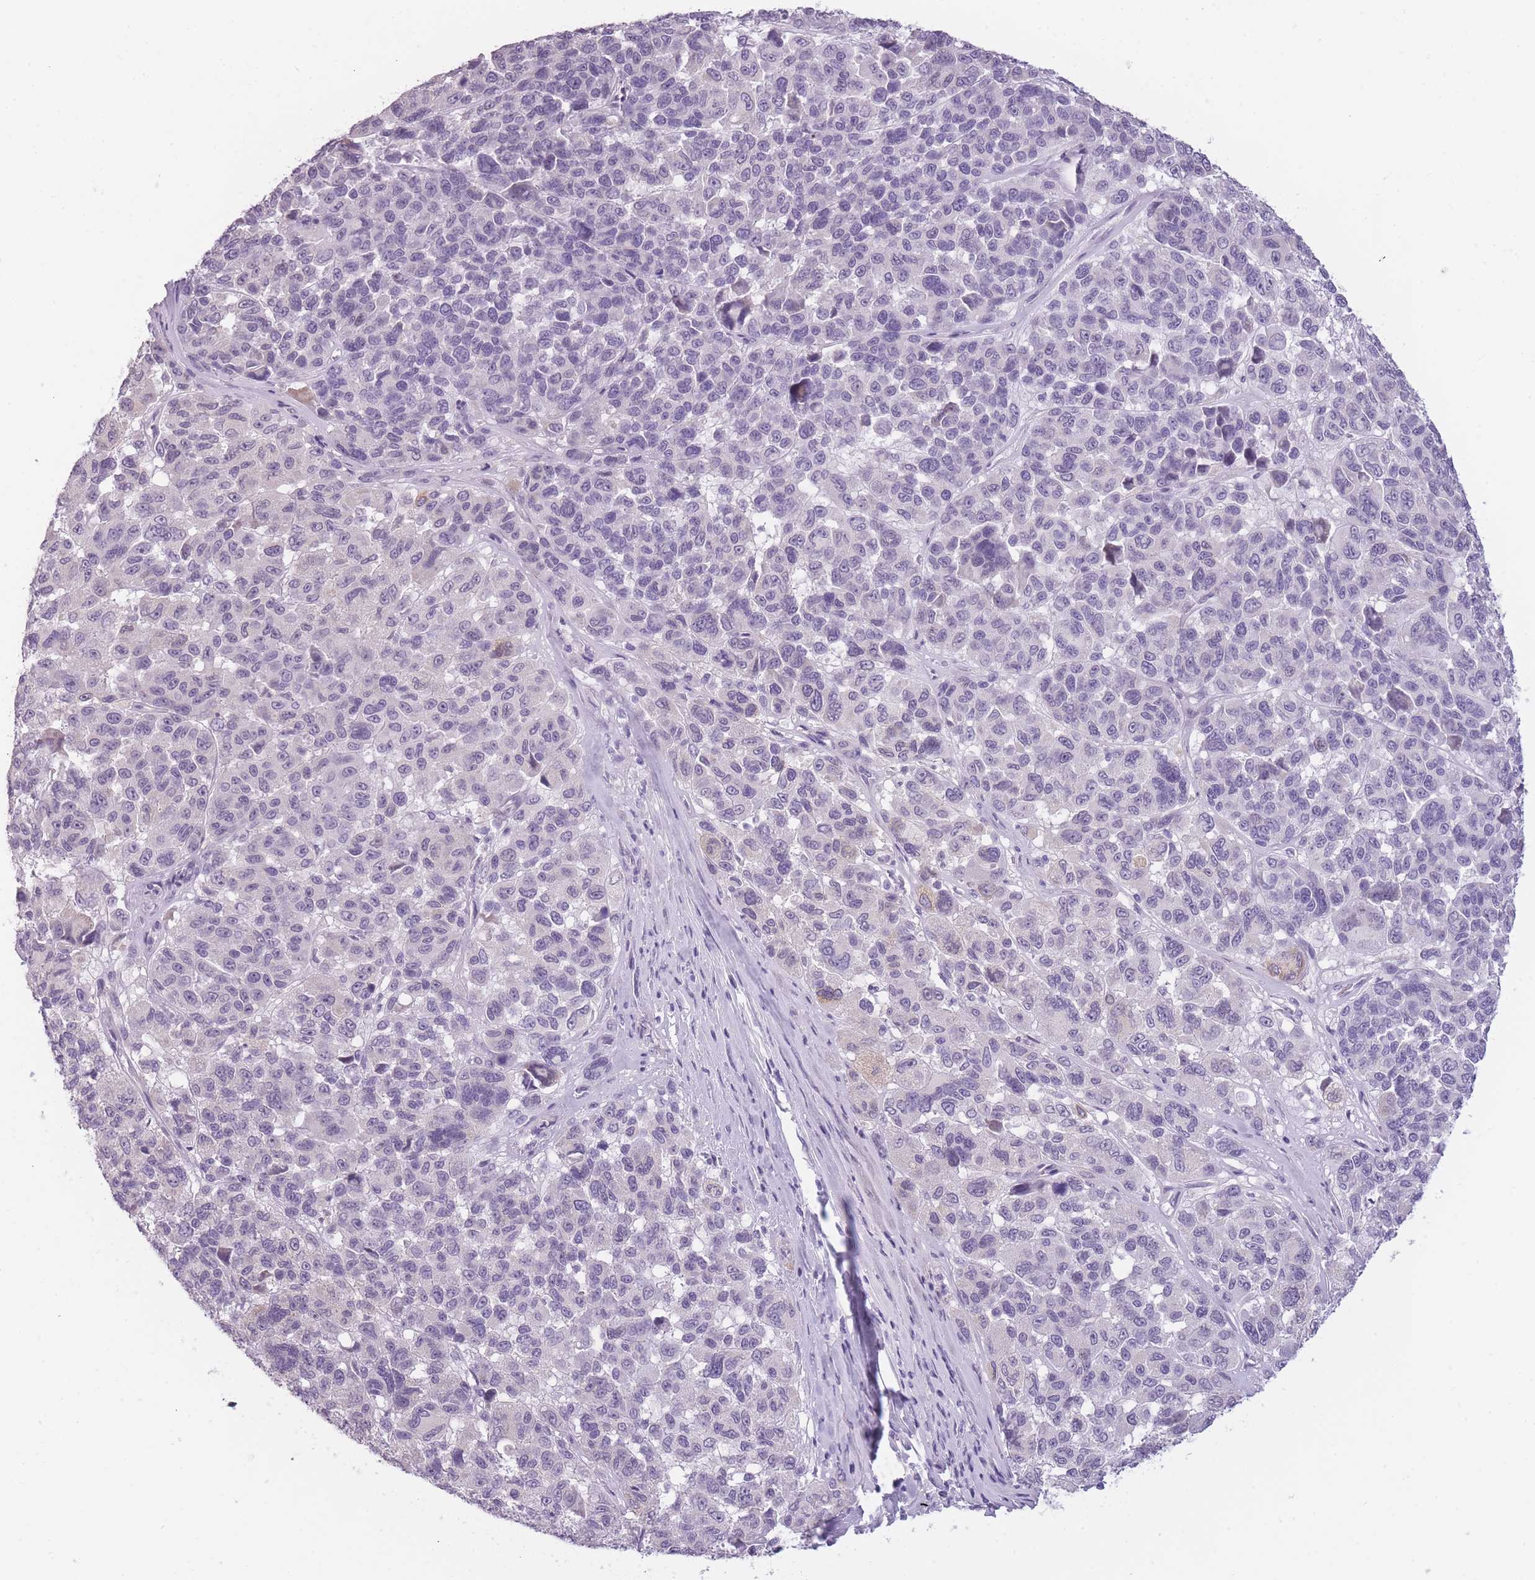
{"staining": {"intensity": "negative", "quantity": "none", "location": "none"}, "tissue": "melanoma", "cell_type": "Tumor cells", "image_type": "cancer", "snomed": [{"axis": "morphology", "description": "Malignant melanoma, NOS"}, {"axis": "topography", "description": "Skin"}], "caption": "There is no significant expression in tumor cells of melanoma.", "gene": "TMEM236", "patient": {"sex": "female", "age": 66}}